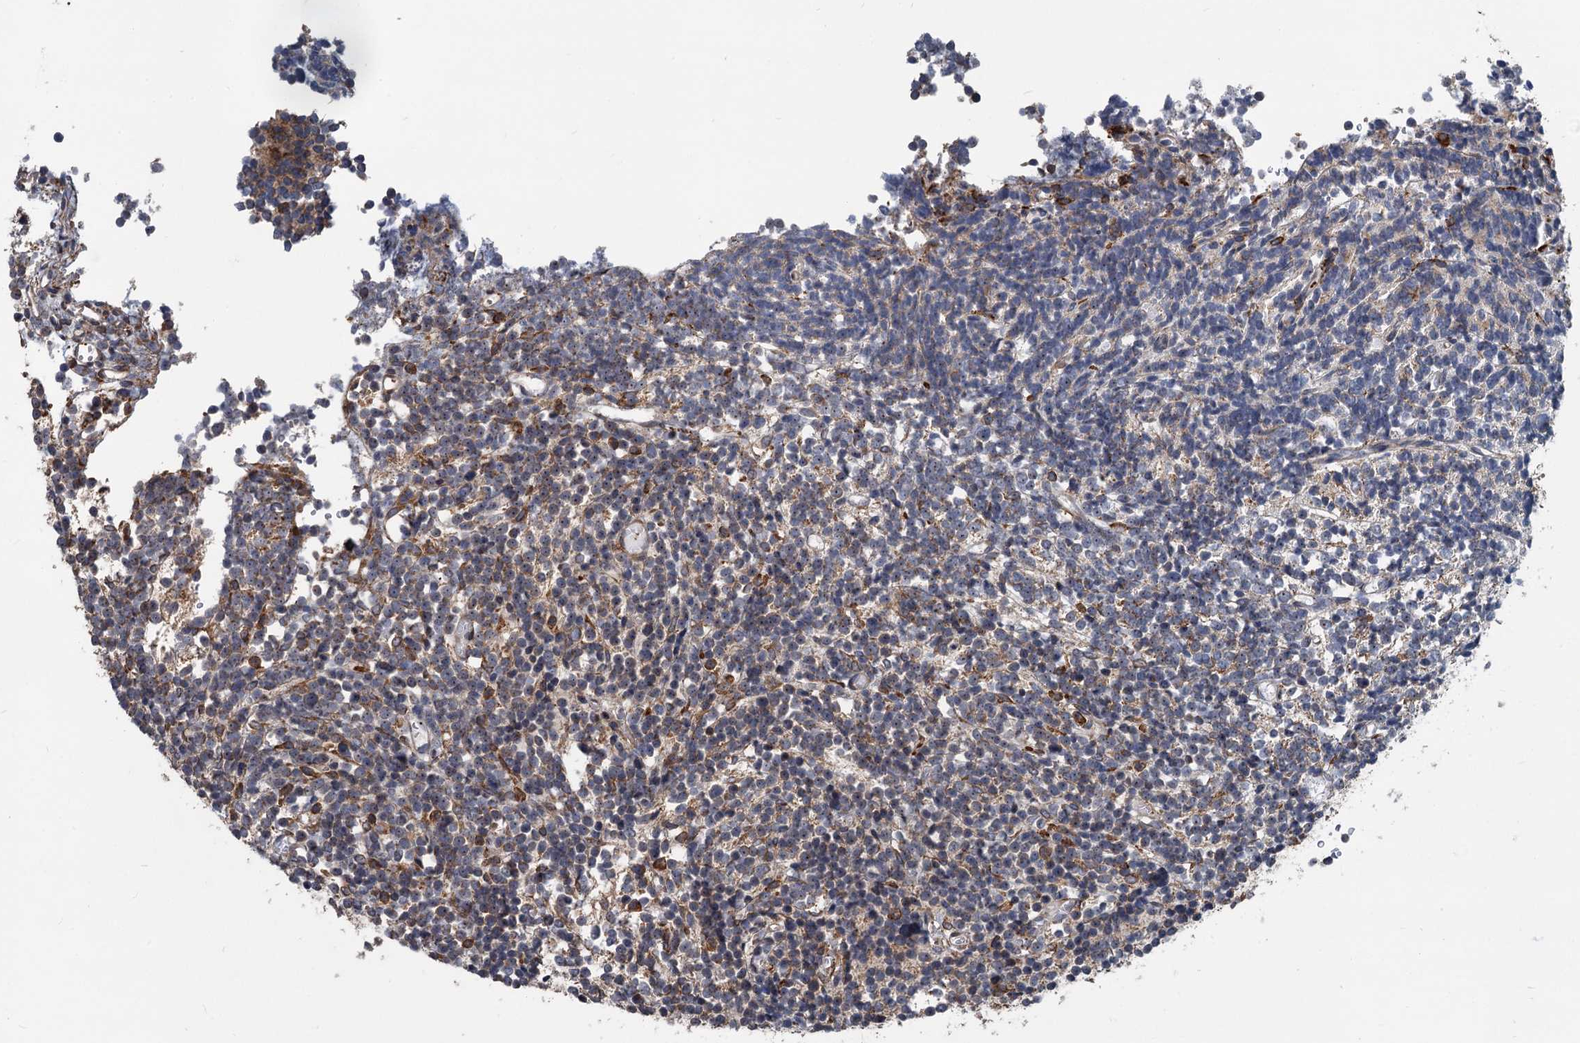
{"staining": {"intensity": "weak", "quantity": "<25%", "location": "cytoplasmic/membranous"}, "tissue": "glioma", "cell_type": "Tumor cells", "image_type": "cancer", "snomed": [{"axis": "morphology", "description": "Glioma, malignant, Low grade"}, {"axis": "topography", "description": "Brain"}], "caption": "This is a image of IHC staining of malignant low-grade glioma, which shows no expression in tumor cells.", "gene": "STIM1", "patient": {"sex": "female", "age": 1}}